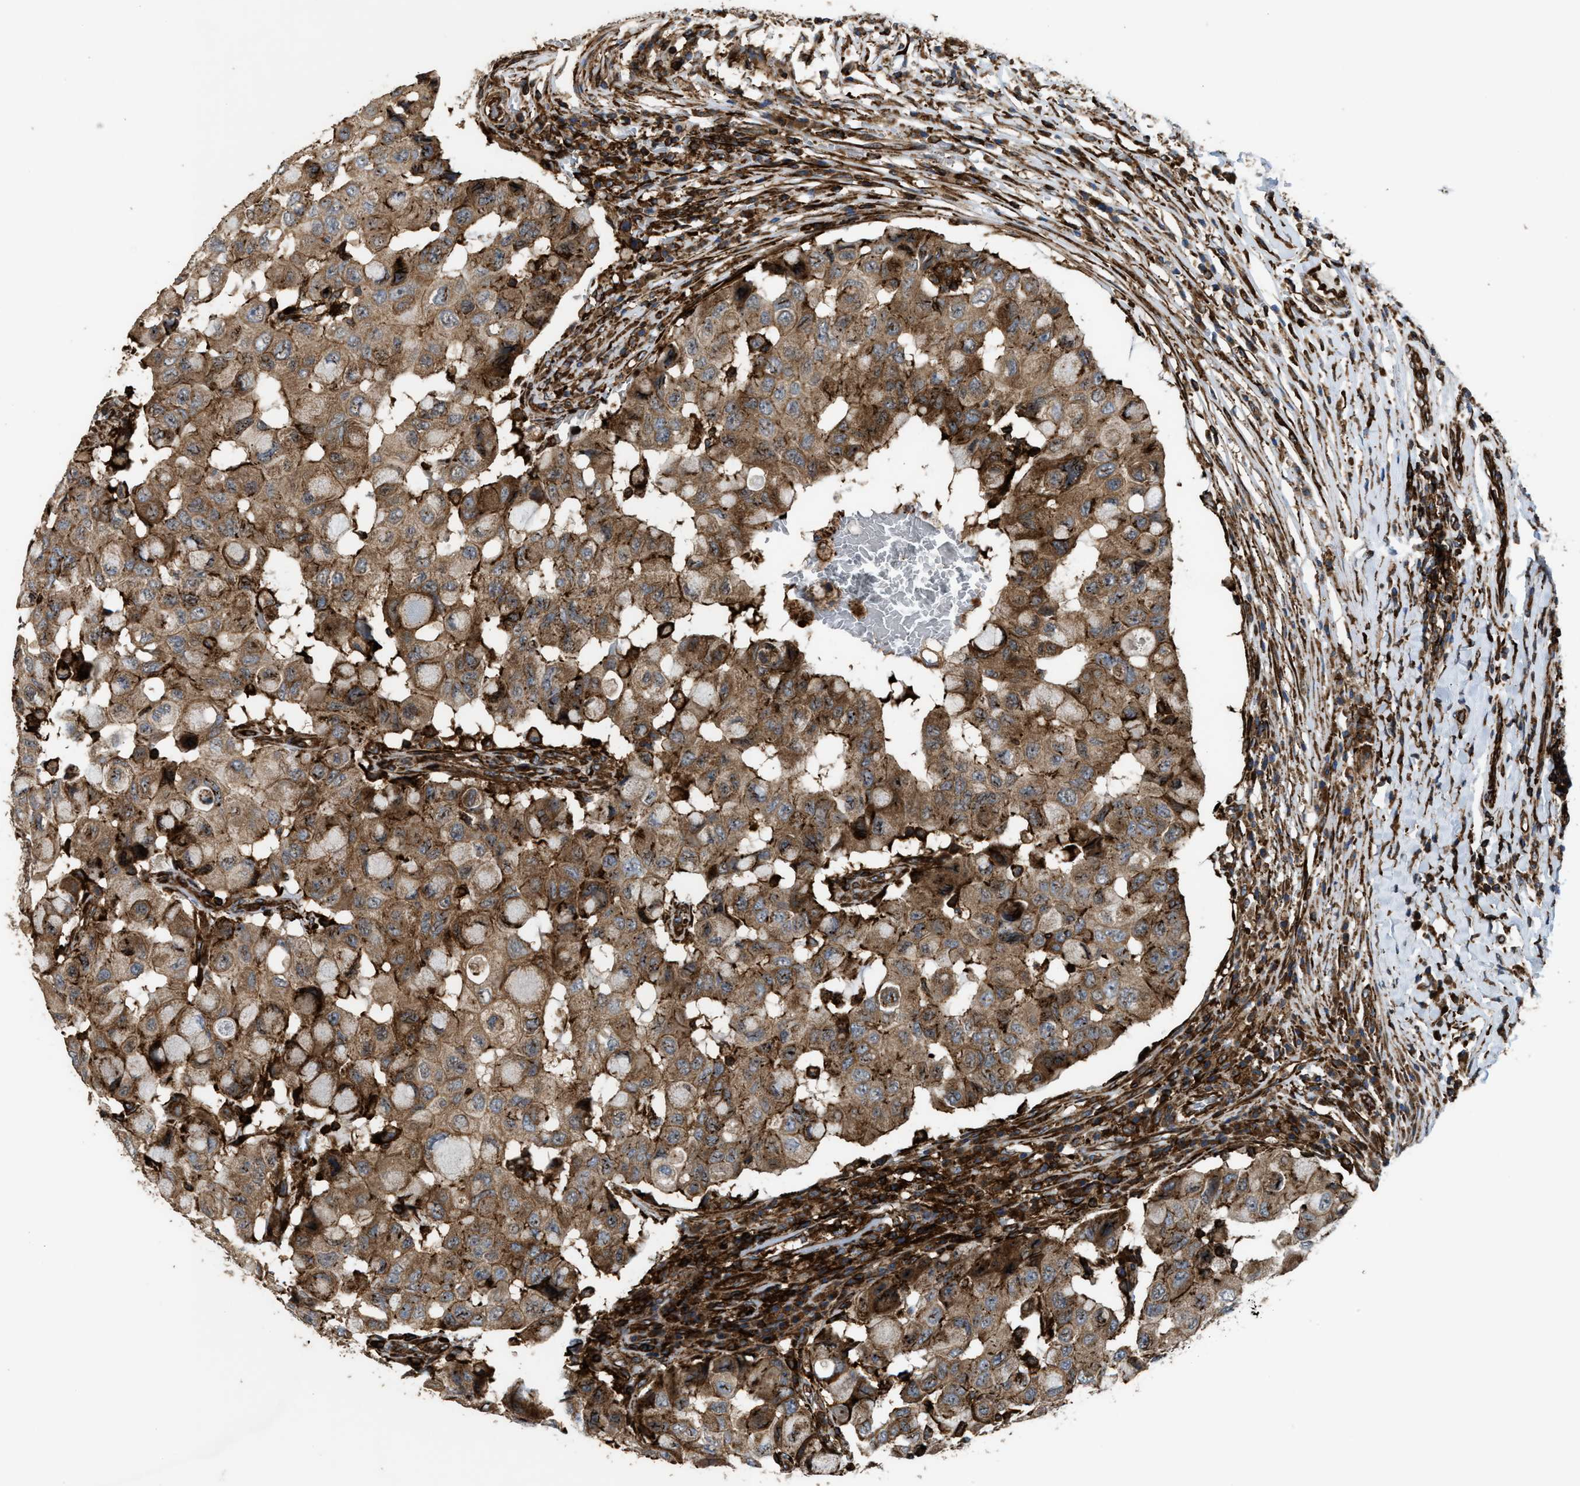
{"staining": {"intensity": "moderate", "quantity": ">75%", "location": "cytoplasmic/membranous"}, "tissue": "breast cancer", "cell_type": "Tumor cells", "image_type": "cancer", "snomed": [{"axis": "morphology", "description": "Duct carcinoma"}, {"axis": "topography", "description": "Breast"}], "caption": "Immunohistochemistry (IHC) staining of intraductal carcinoma (breast), which reveals medium levels of moderate cytoplasmic/membranous staining in approximately >75% of tumor cells indicating moderate cytoplasmic/membranous protein positivity. The staining was performed using DAB (brown) for protein detection and nuclei were counterstained in hematoxylin (blue).", "gene": "EGLN1", "patient": {"sex": "female", "age": 27}}